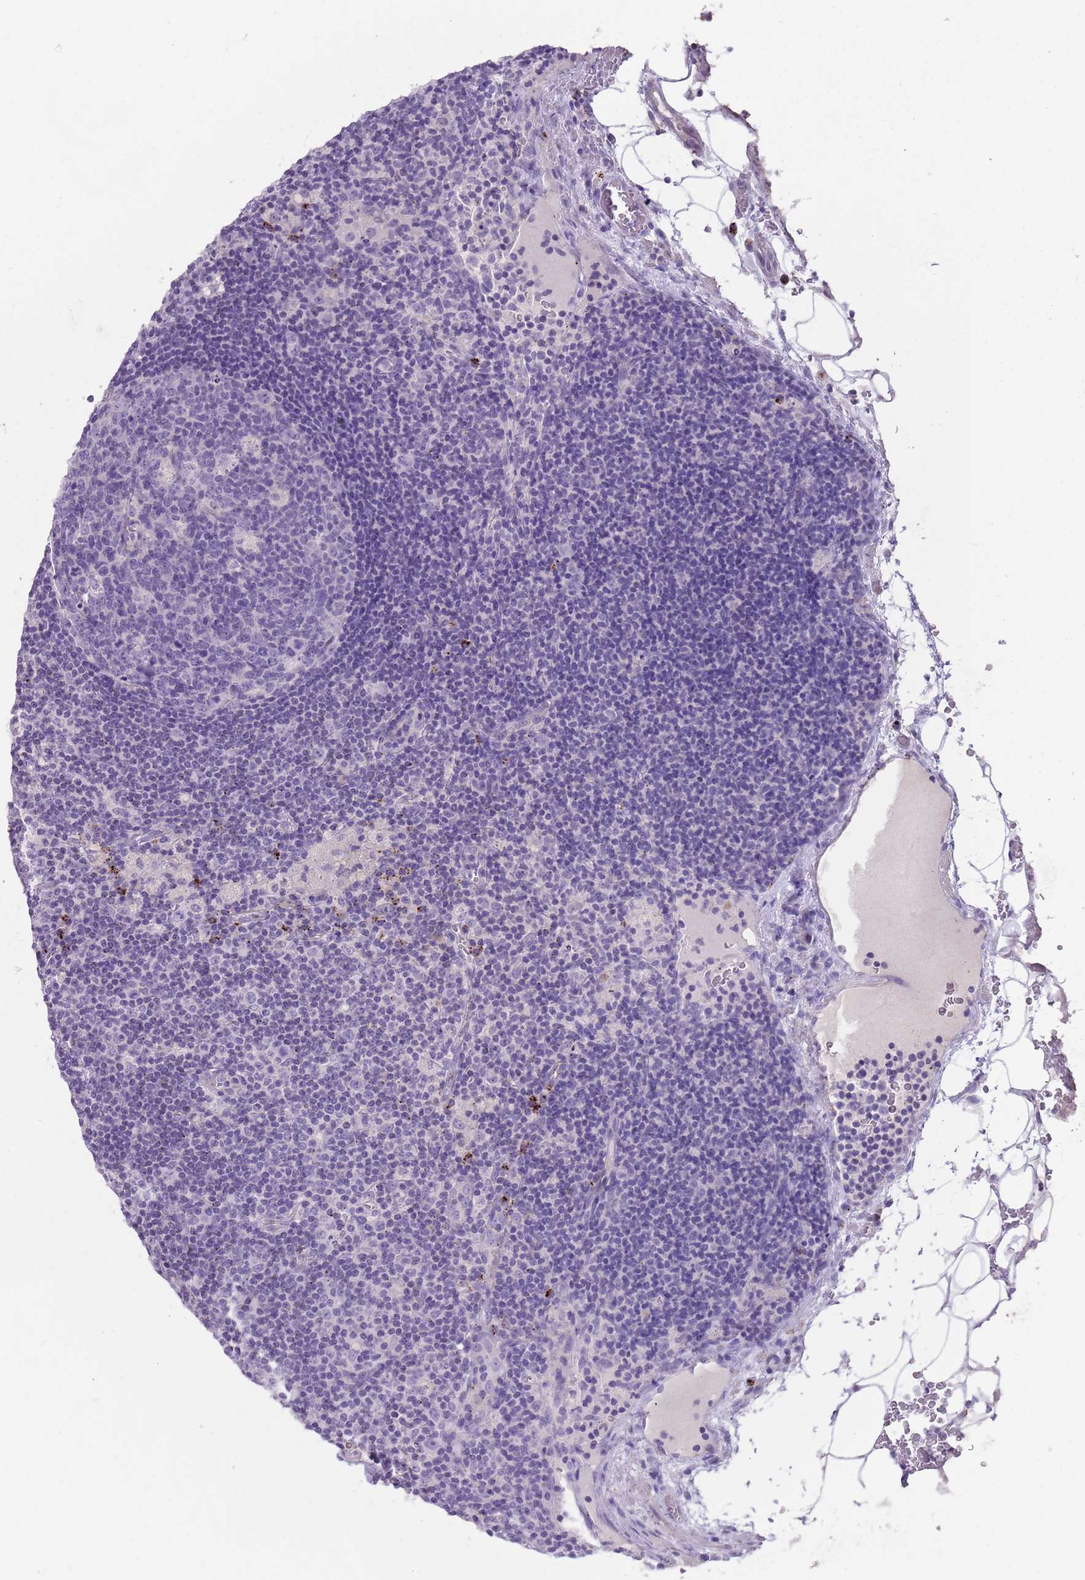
{"staining": {"intensity": "negative", "quantity": "none", "location": "none"}, "tissue": "lymph node", "cell_type": "Germinal center cells", "image_type": "normal", "snomed": [{"axis": "morphology", "description": "Normal tissue, NOS"}, {"axis": "topography", "description": "Lymph node"}], "caption": "This photomicrograph is of normal lymph node stained with immunohistochemistry to label a protein in brown with the nuclei are counter-stained blue. There is no positivity in germinal center cells. Nuclei are stained in blue.", "gene": "LRRN3", "patient": {"sex": "male", "age": 58}}